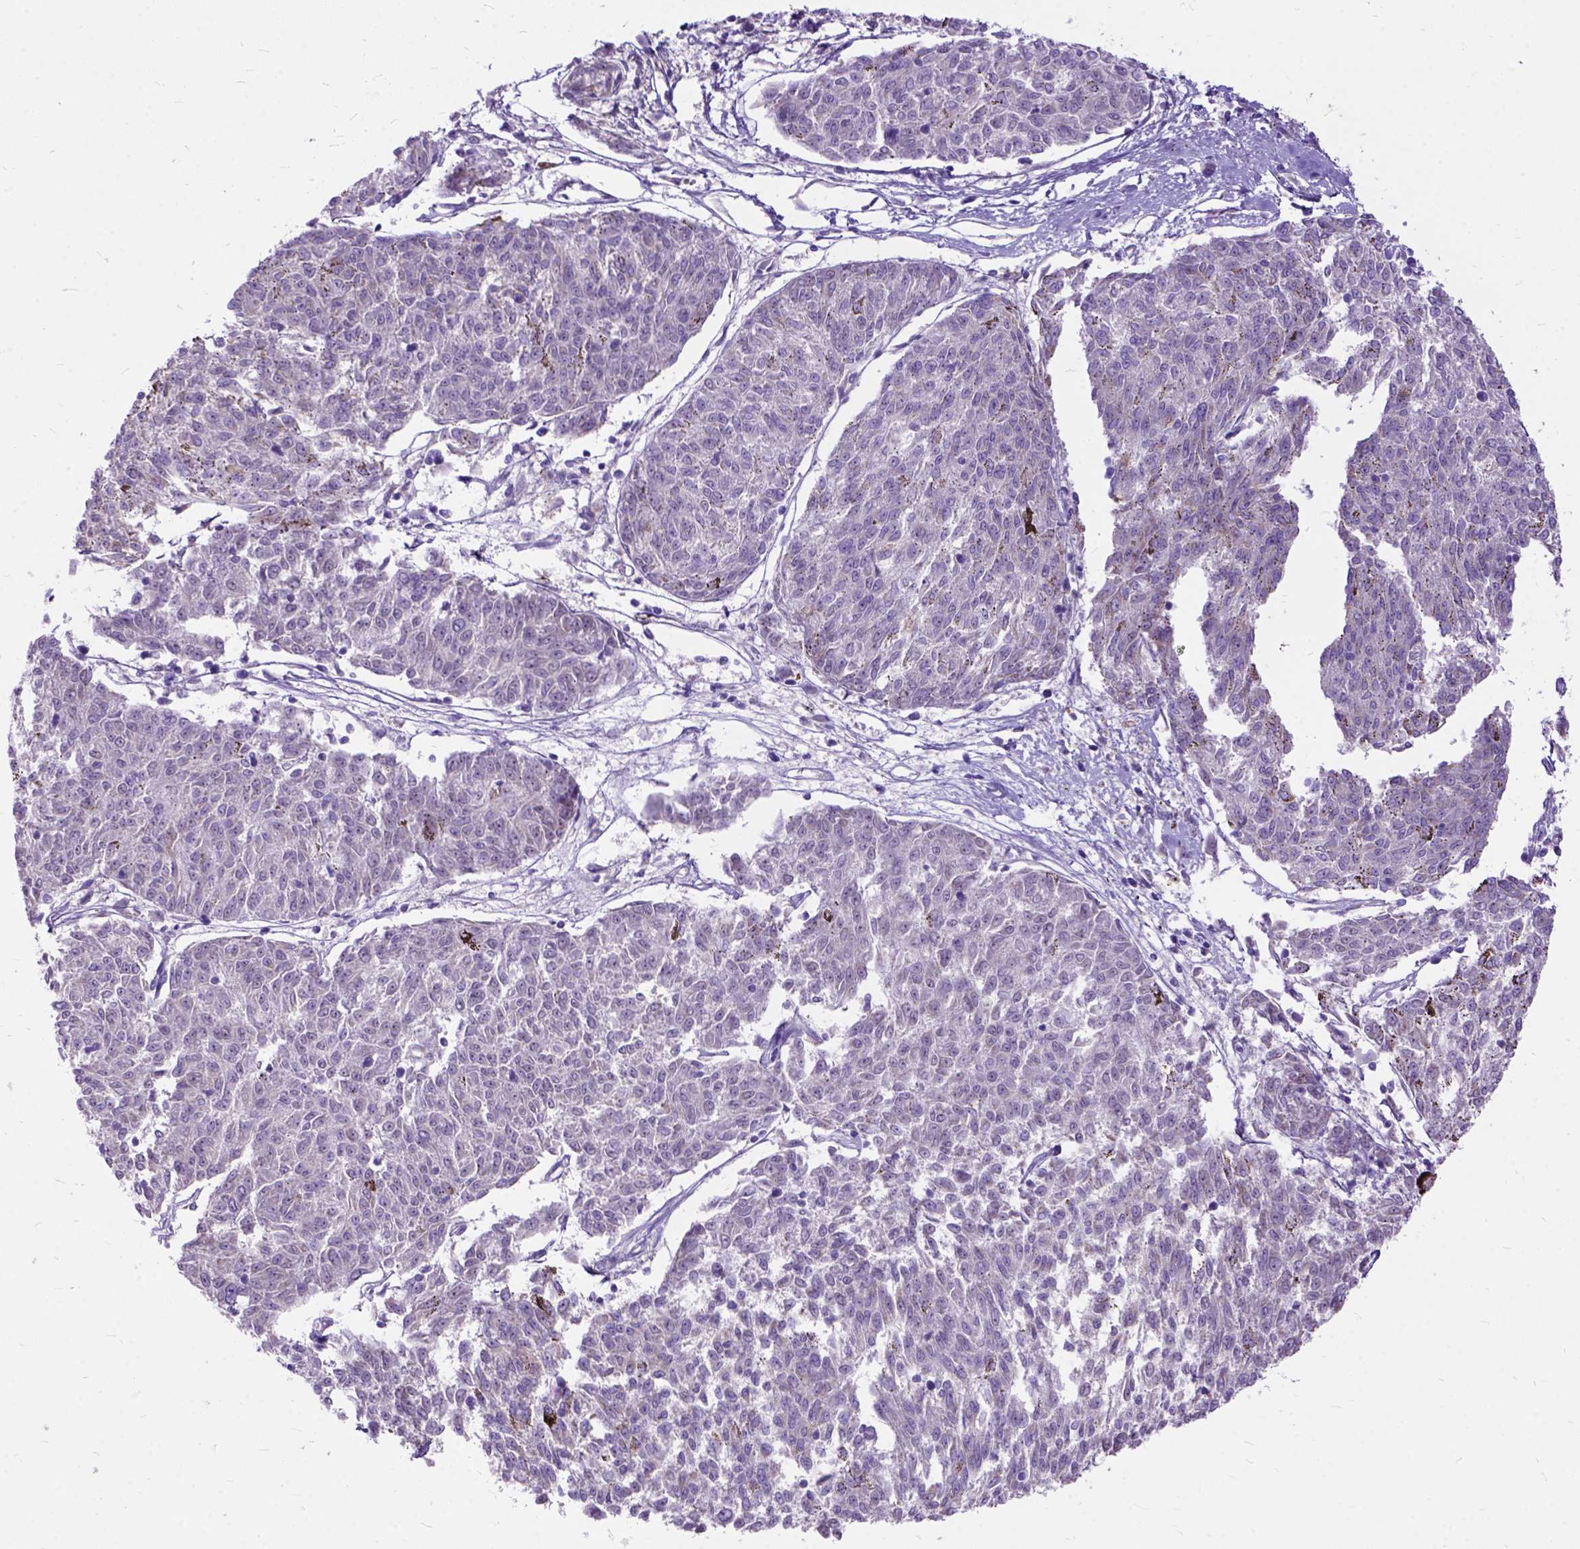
{"staining": {"intensity": "negative", "quantity": "none", "location": "none"}, "tissue": "melanoma", "cell_type": "Tumor cells", "image_type": "cancer", "snomed": [{"axis": "morphology", "description": "Malignant melanoma, NOS"}, {"axis": "topography", "description": "Skin"}], "caption": "A high-resolution image shows immunohistochemistry (IHC) staining of malignant melanoma, which shows no significant expression in tumor cells.", "gene": "CTAG2", "patient": {"sex": "female", "age": 72}}